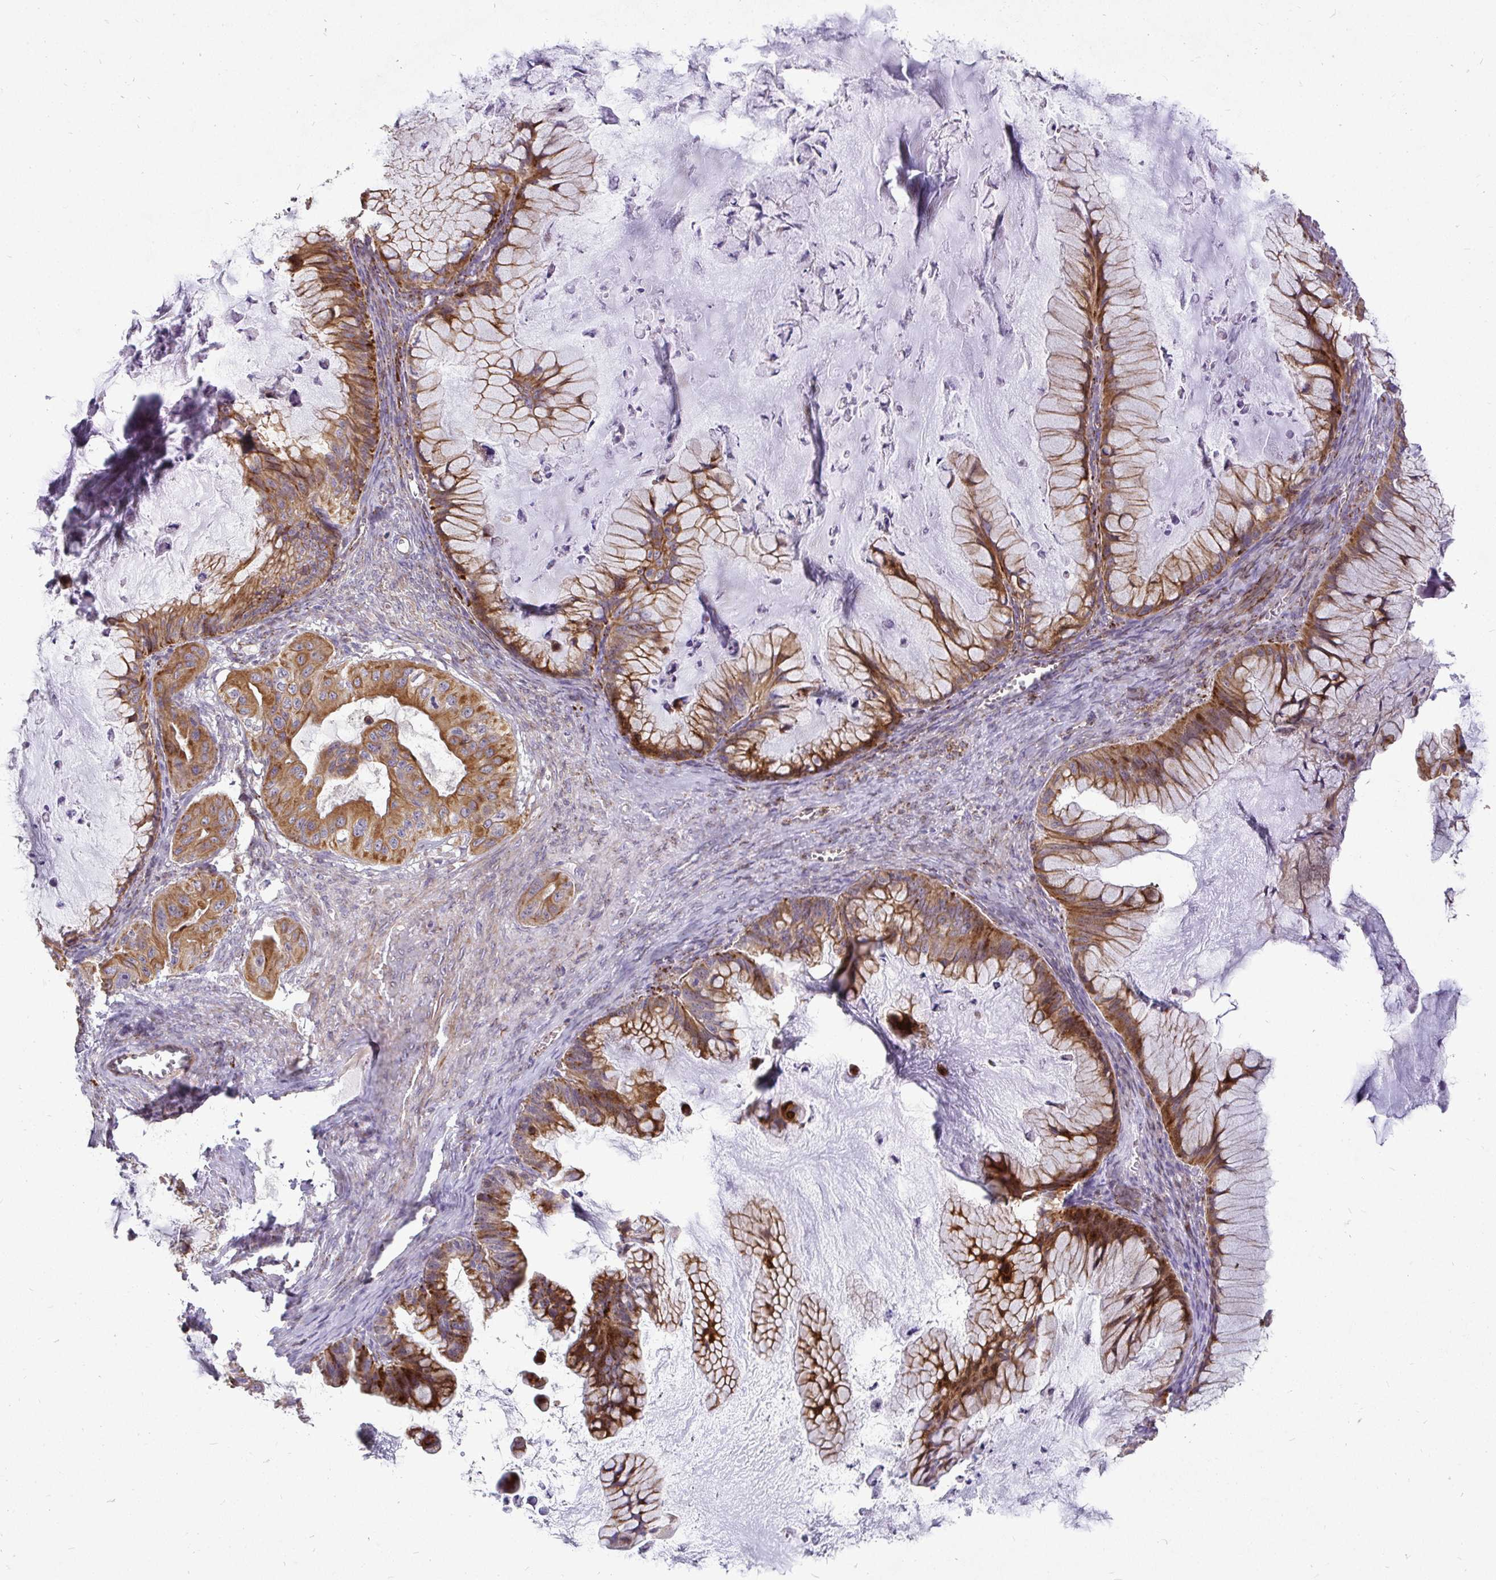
{"staining": {"intensity": "moderate", "quantity": ">75%", "location": "cytoplasmic/membranous"}, "tissue": "ovarian cancer", "cell_type": "Tumor cells", "image_type": "cancer", "snomed": [{"axis": "morphology", "description": "Cystadenocarcinoma, mucinous, NOS"}, {"axis": "topography", "description": "Ovary"}], "caption": "Ovarian mucinous cystadenocarcinoma stained with DAB (3,3'-diaminobenzidine) immunohistochemistry (IHC) reveals medium levels of moderate cytoplasmic/membranous expression in about >75% of tumor cells.", "gene": "STRIP1", "patient": {"sex": "female", "age": 72}}